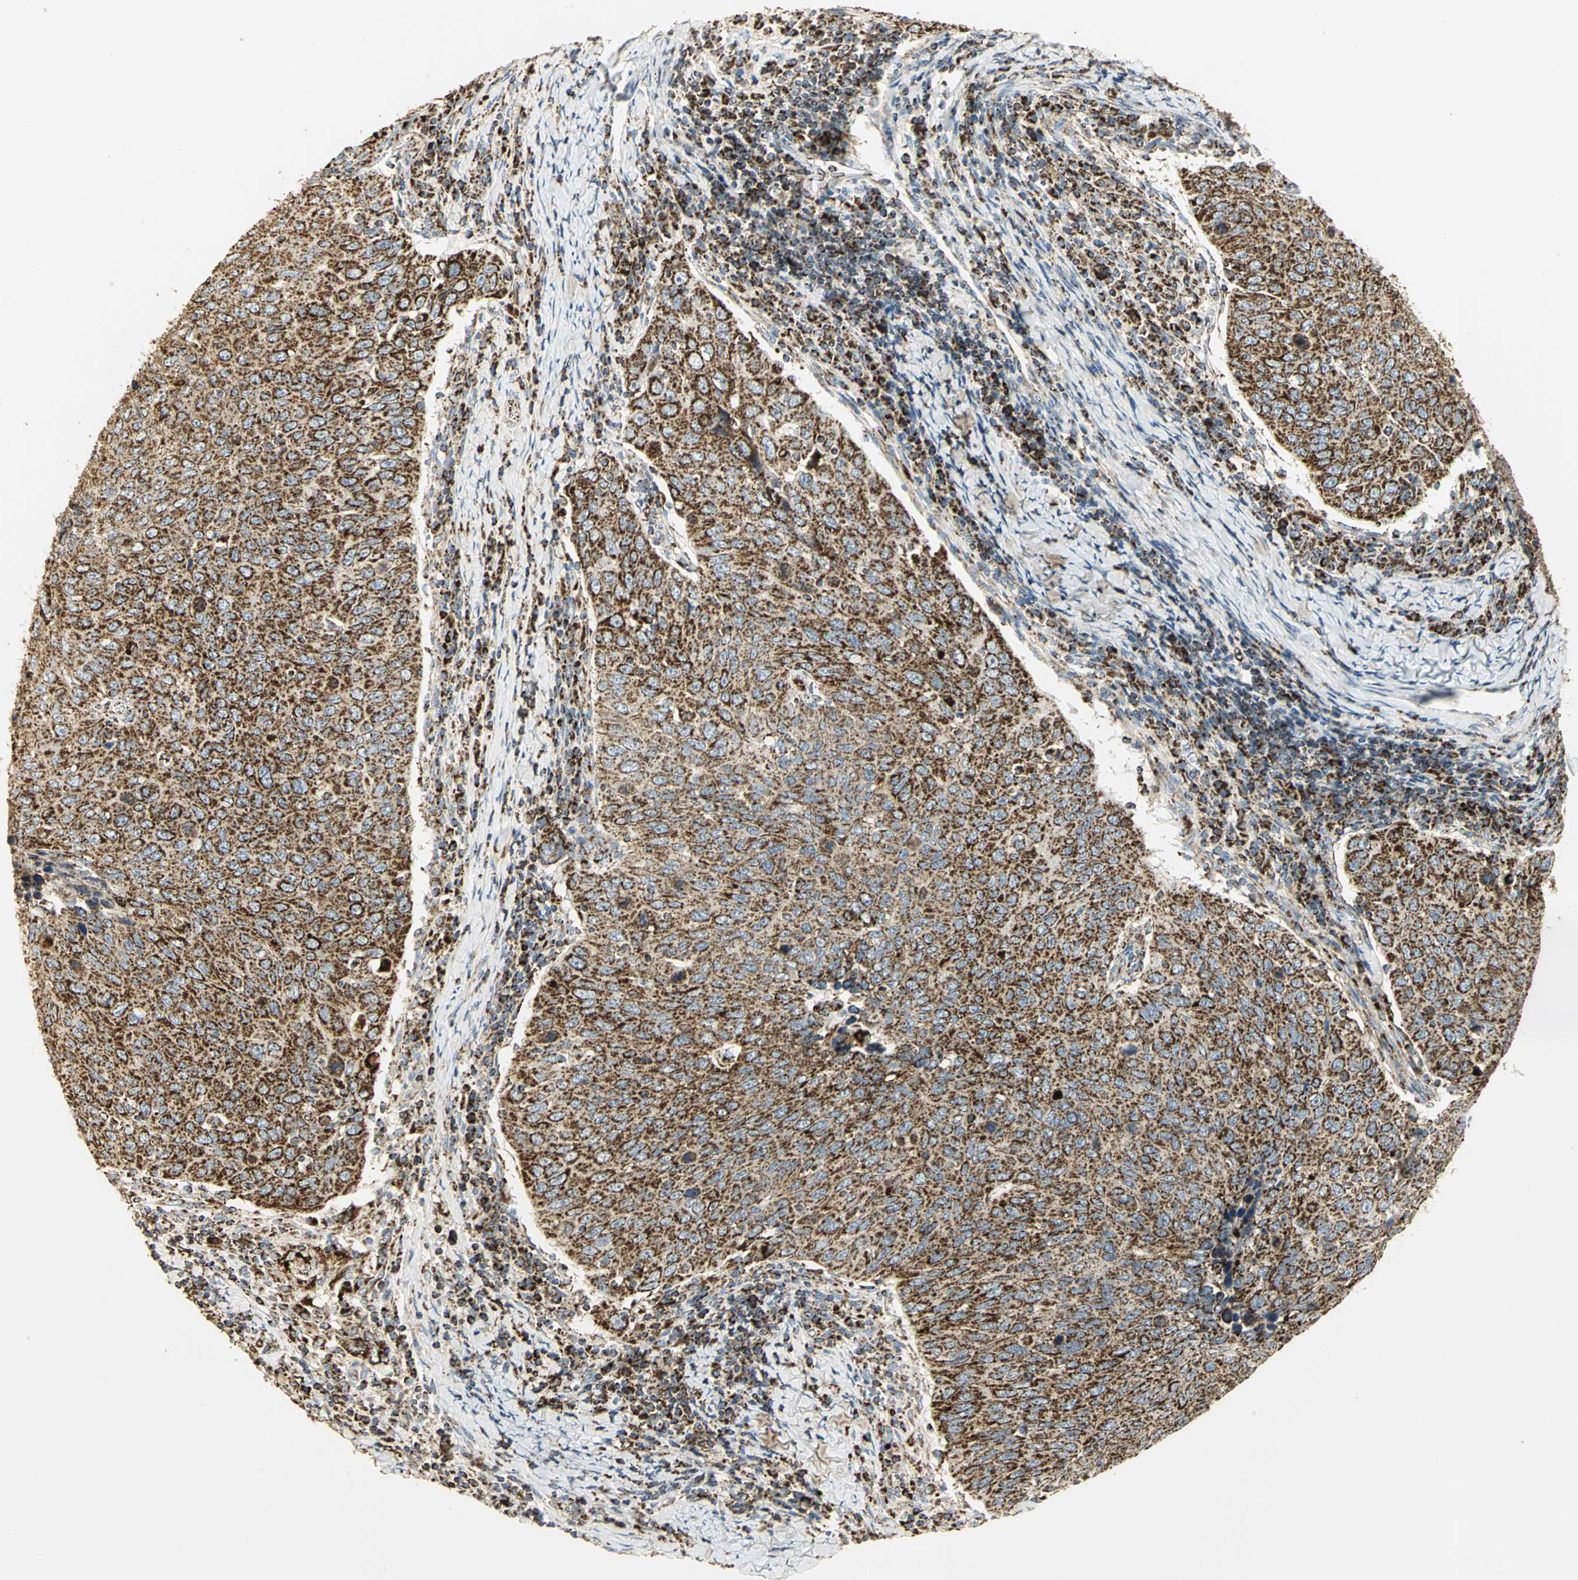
{"staining": {"intensity": "strong", "quantity": ">75%", "location": "cytoplasmic/membranous"}, "tissue": "cervical cancer", "cell_type": "Tumor cells", "image_type": "cancer", "snomed": [{"axis": "morphology", "description": "Squamous cell carcinoma, NOS"}, {"axis": "topography", "description": "Cervix"}], "caption": "Immunohistochemistry of cervical squamous cell carcinoma displays high levels of strong cytoplasmic/membranous positivity in about >75% of tumor cells. Using DAB (brown) and hematoxylin (blue) stains, captured at high magnification using brightfield microscopy.", "gene": "VDAC1", "patient": {"sex": "female", "age": 53}}